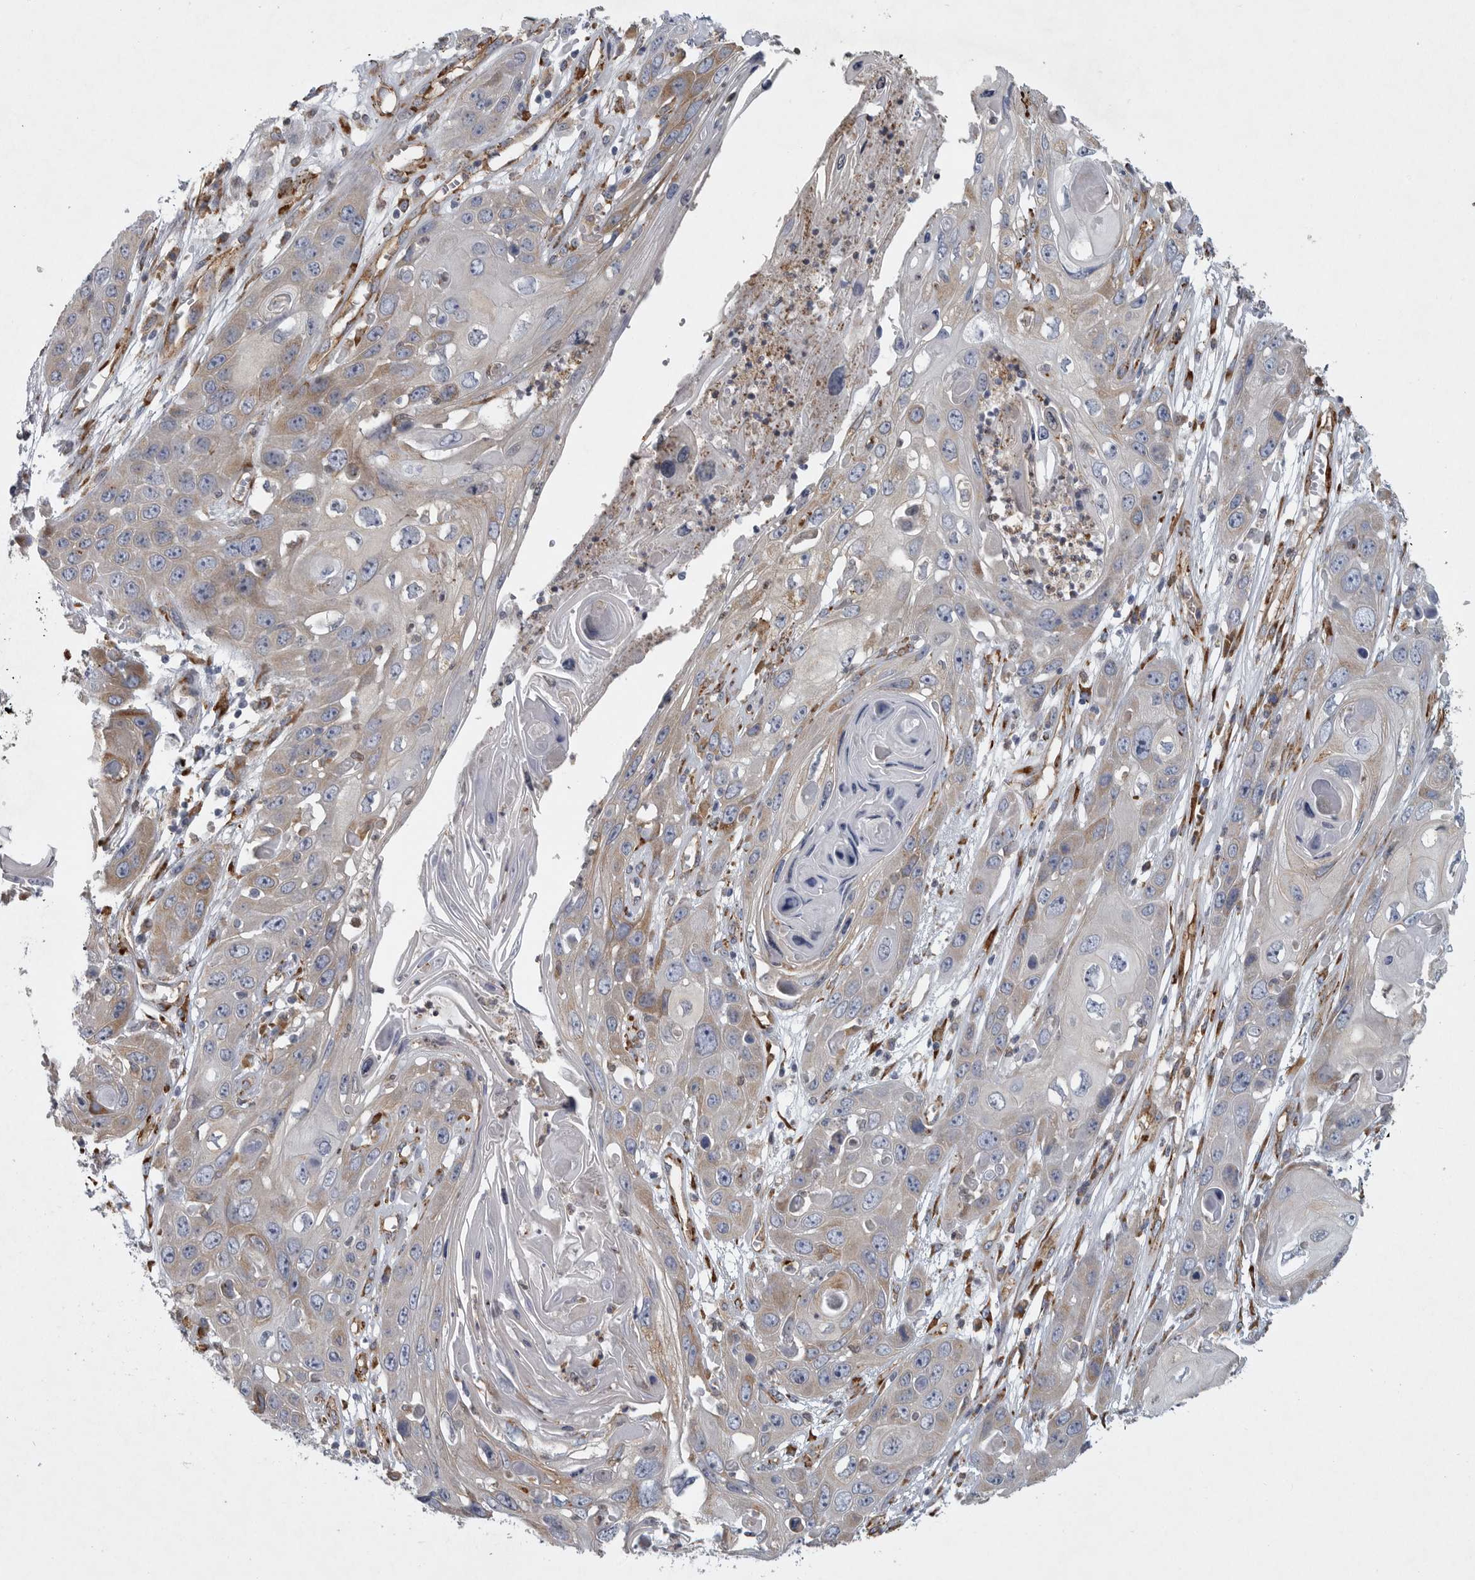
{"staining": {"intensity": "moderate", "quantity": "<25%", "location": "cytoplasmic/membranous"}, "tissue": "skin cancer", "cell_type": "Tumor cells", "image_type": "cancer", "snomed": [{"axis": "morphology", "description": "Squamous cell carcinoma, NOS"}, {"axis": "topography", "description": "Skin"}], "caption": "DAB immunohistochemical staining of human skin cancer shows moderate cytoplasmic/membranous protein expression in about <25% of tumor cells.", "gene": "MINPP1", "patient": {"sex": "male", "age": 55}}